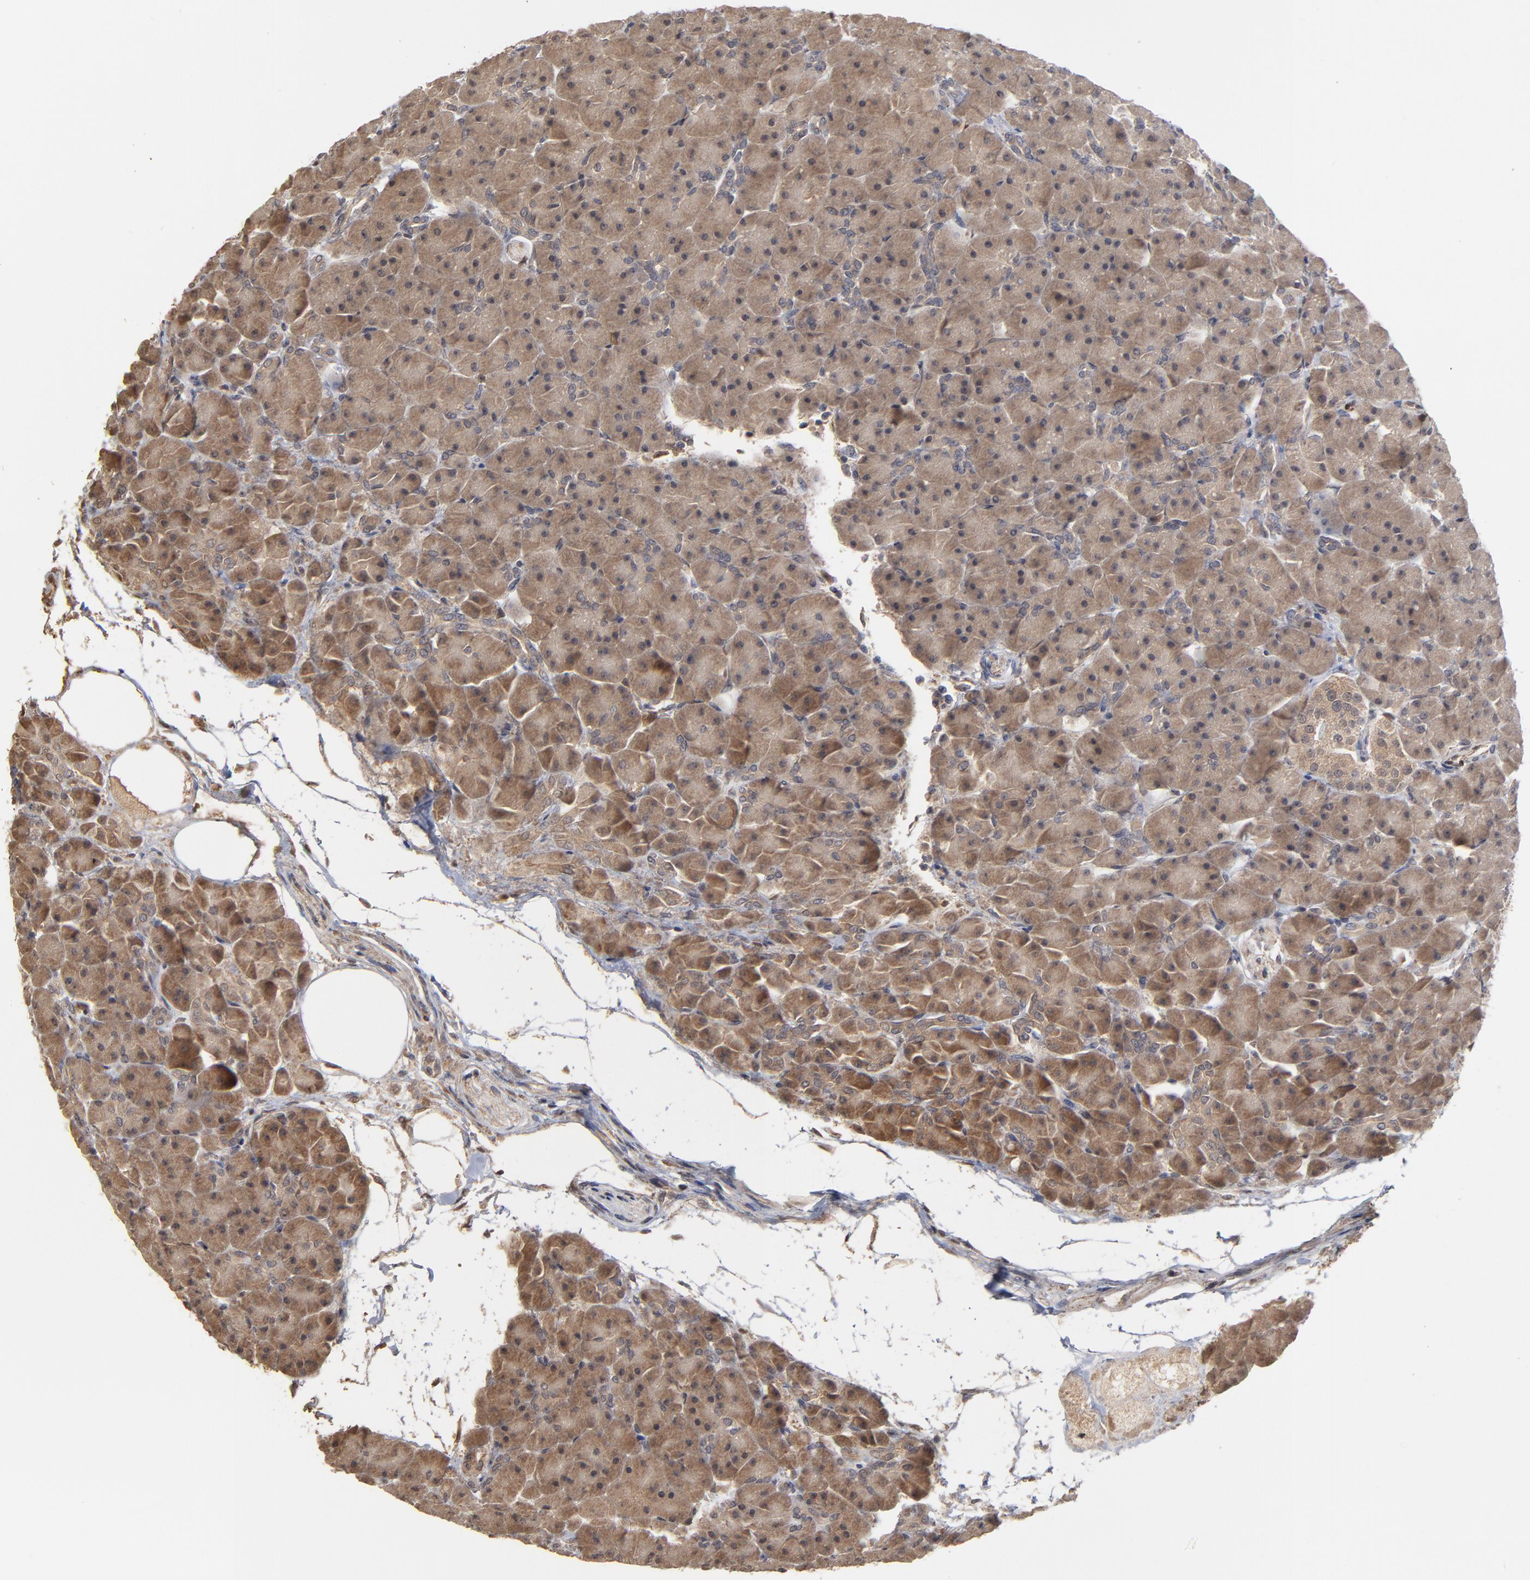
{"staining": {"intensity": "strong", "quantity": "25%-75%", "location": "cytoplasmic/membranous"}, "tissue": "pancreas", "cell_type": "Exocrine glandular cells", "image_type": "normal", "snomed": [{"axis": "morphology", "description": "Normal tissue, NOS"}, {"axis": "topography", "description": "Pancreas"}], "caption": "Strong cytoplasmic/membranous staining for a protein is present in about 25%-75% of exocrine glandular cells of benign pancreas using immunohistochemistry.", "gene": "ASB8", "patient": {"sex": "male", "age": 66}}